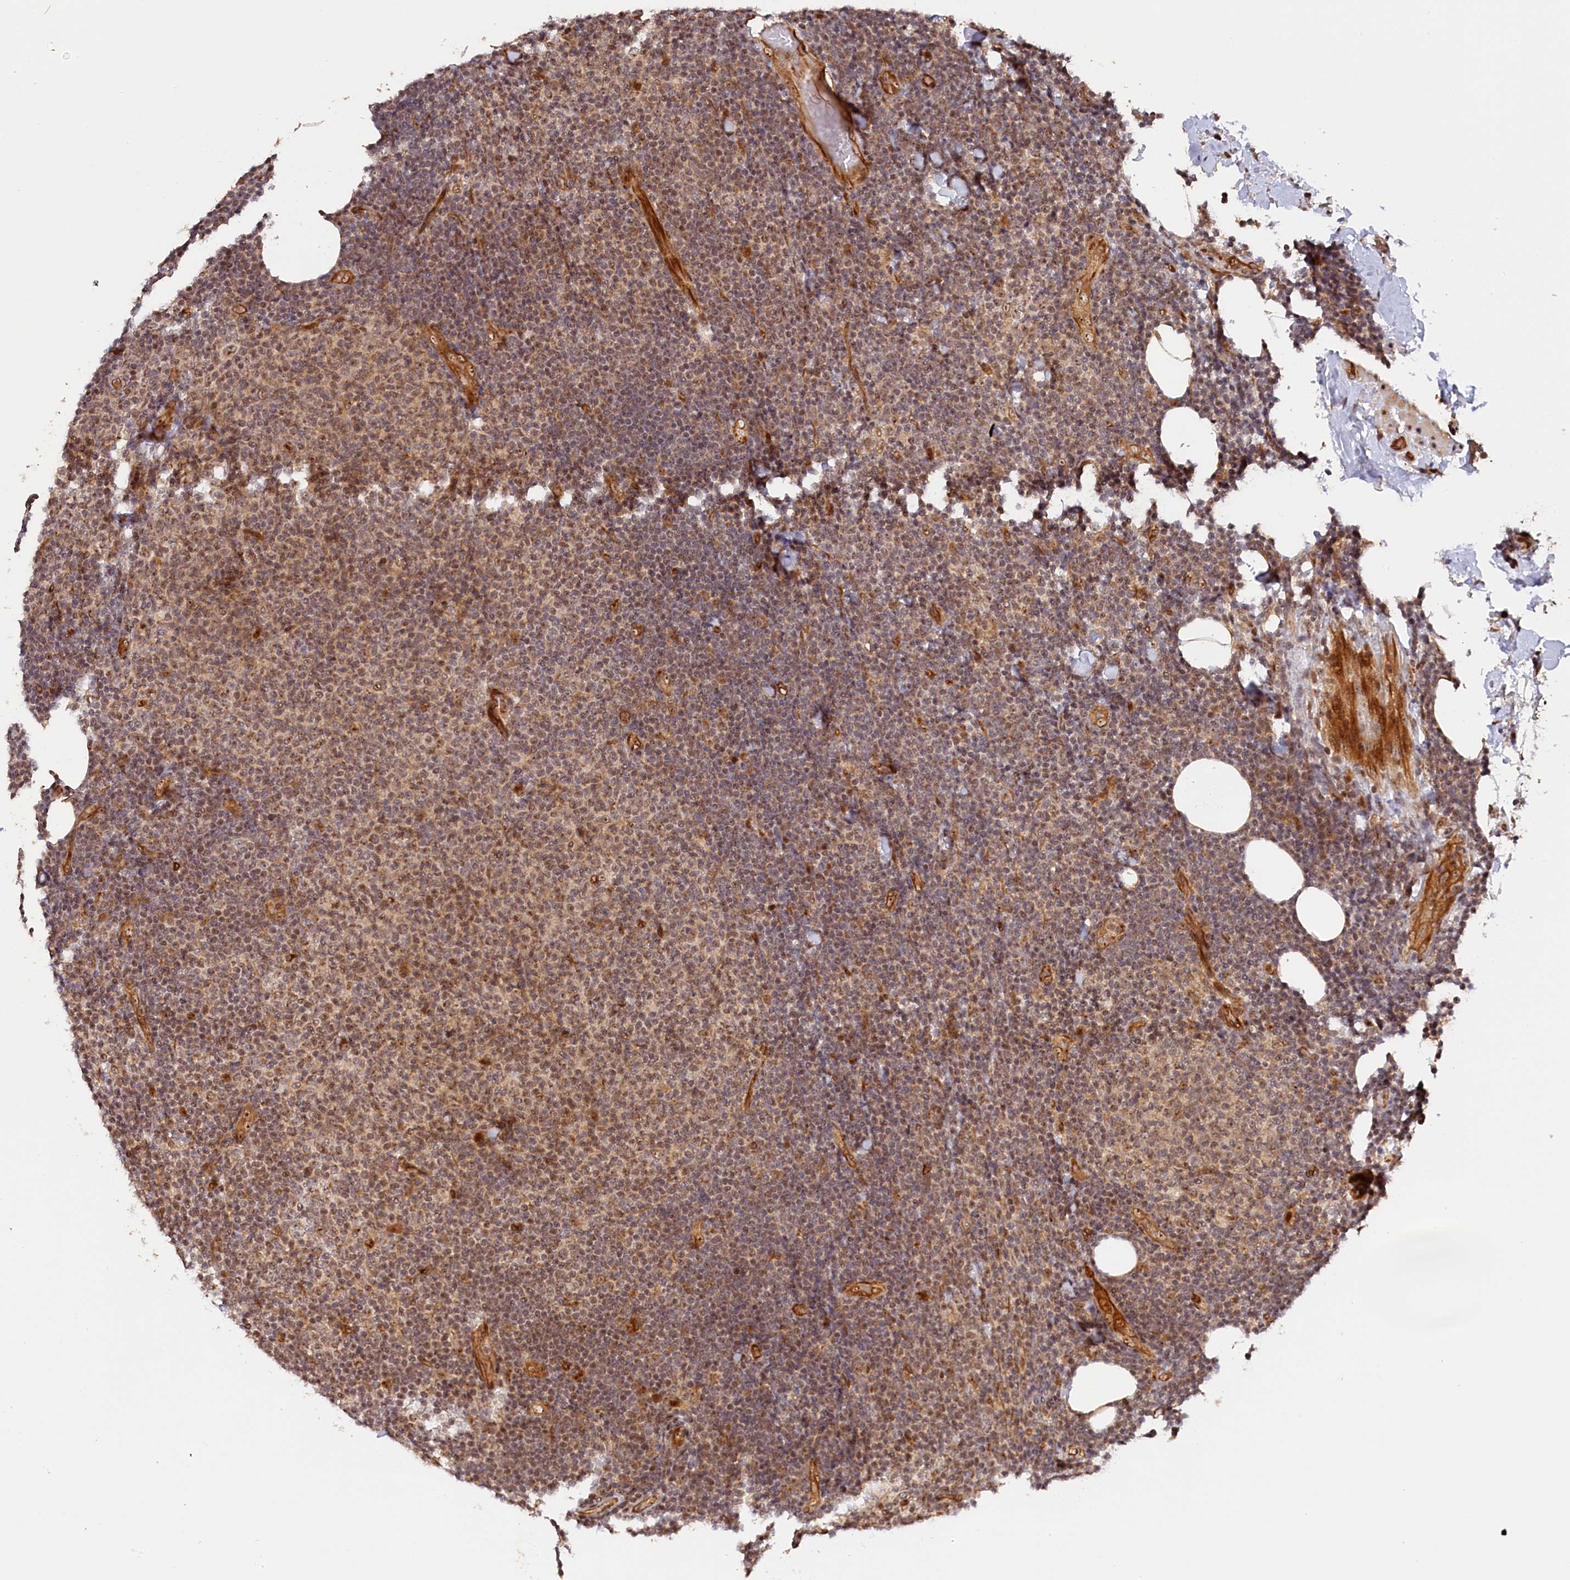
{"staining": {"intensity": "moderate", "quantity": ">75%", "location": "nuclear"}, "tissue": "lymphoma", "cell_type": "Tumor cells", "image_type": "cancer", "snomed": [{"axis": "morphology", "description": "Malignant lymphoma, non-Hodgkin's type, Low grade"}, {"axis": "topography", "description": "Lymph node"}], "caption": "Lymphoma tissue shows moderate nuclear expression in approximately >75% of tumor cells, visualized by immunohistochemistry.", "gene": "ANKRD24", "patient": {"sex": "male", "age": 66}}